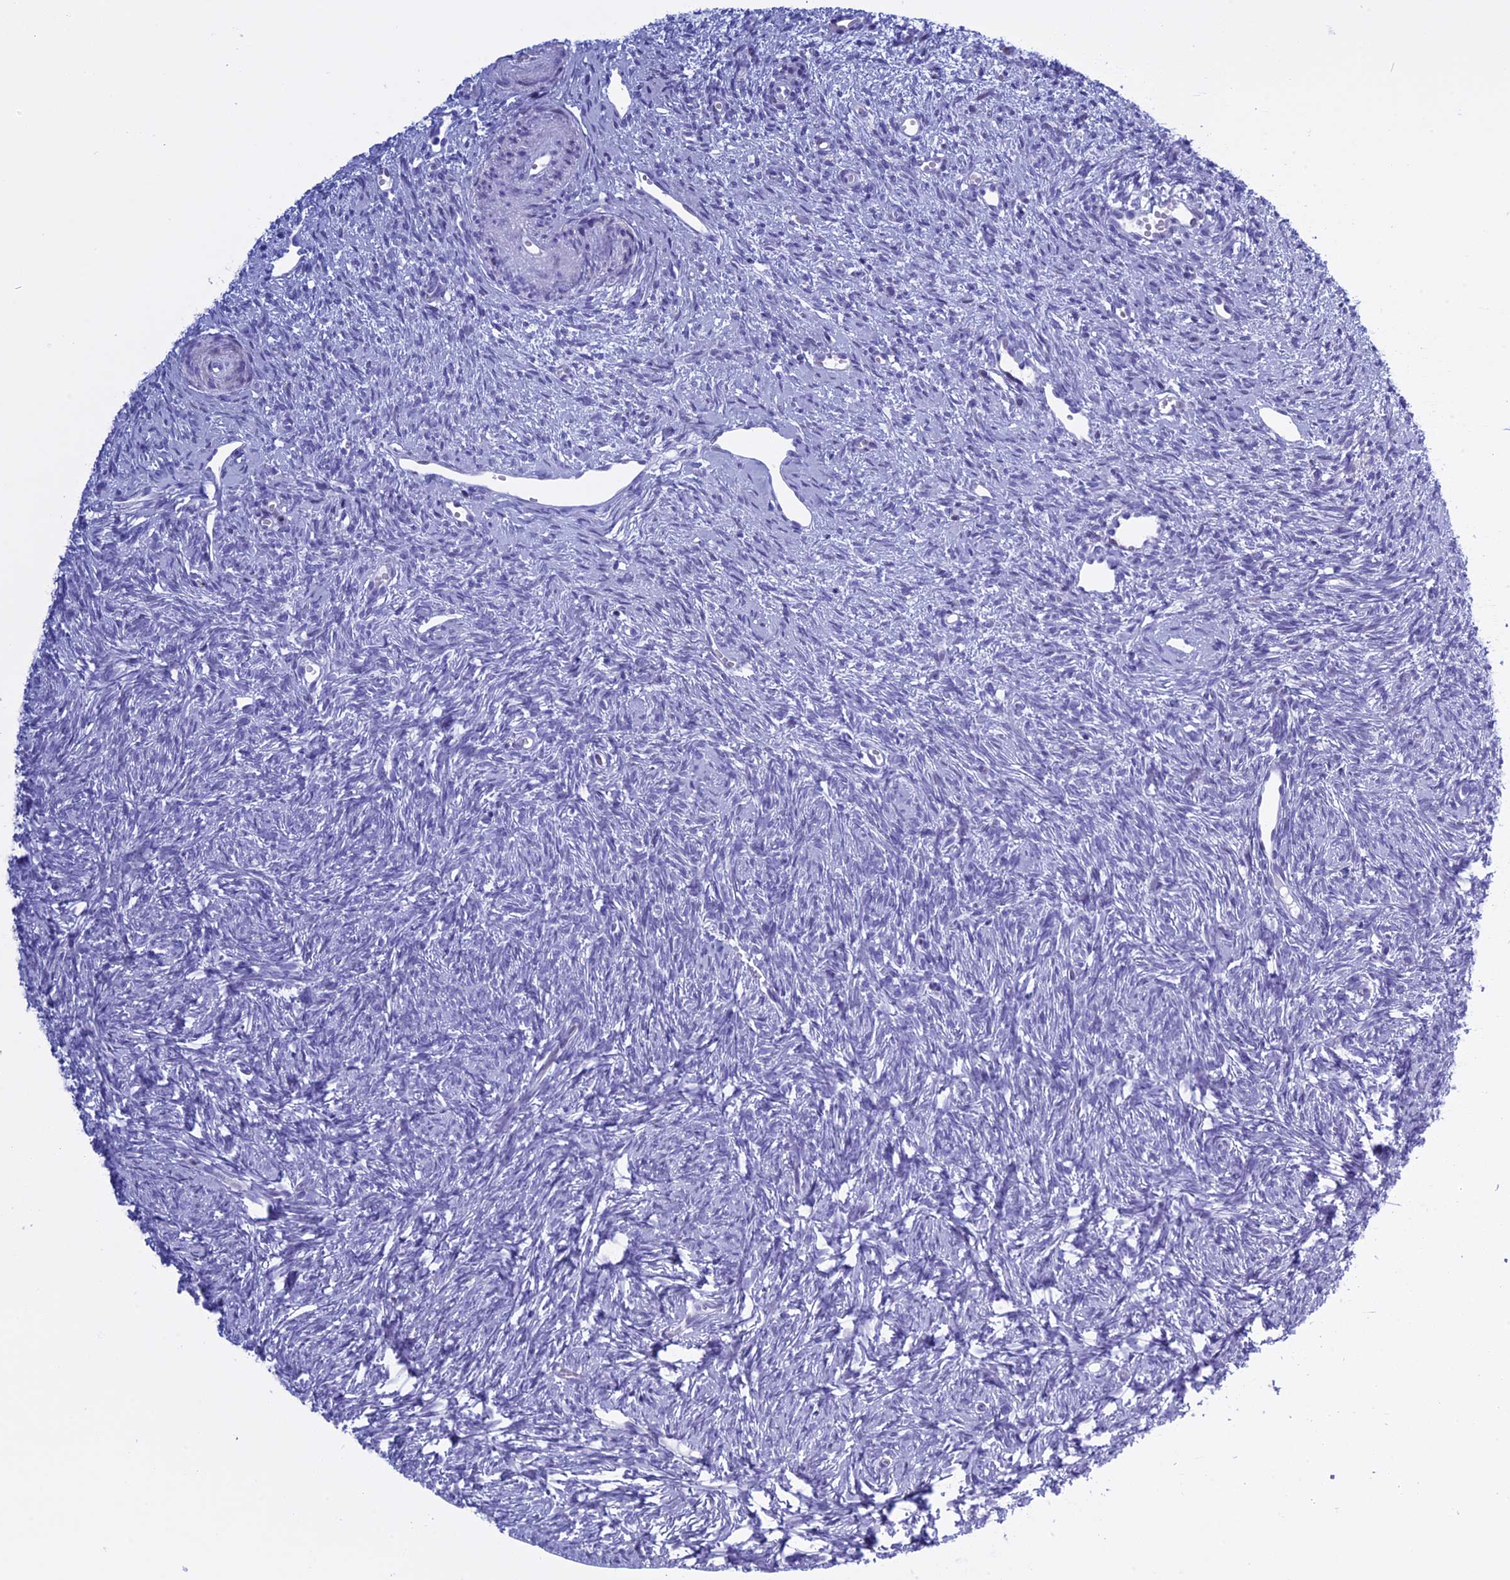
{"staining": {"intensity": "negative", "quantity": "none", "location": "none"}, "tissue": "ovary", "cell_type": "Follicle cells", "image_type": "normal", "snomed": [{"axis": "morphology", "description": "Normal tissue, NOS"}, {"axis": "topography", "description": "Ovary"}], "caption": "Immunohistochemistry micrograph of unremarkable human ovary stained for a protein (brown), which shows no expression in follicle cells. (DAB (3,3'-diaminobenzidine) IHC, high magnification).", "gene": "KCTD21", "patient": {"sex": "female", "age": 51}}